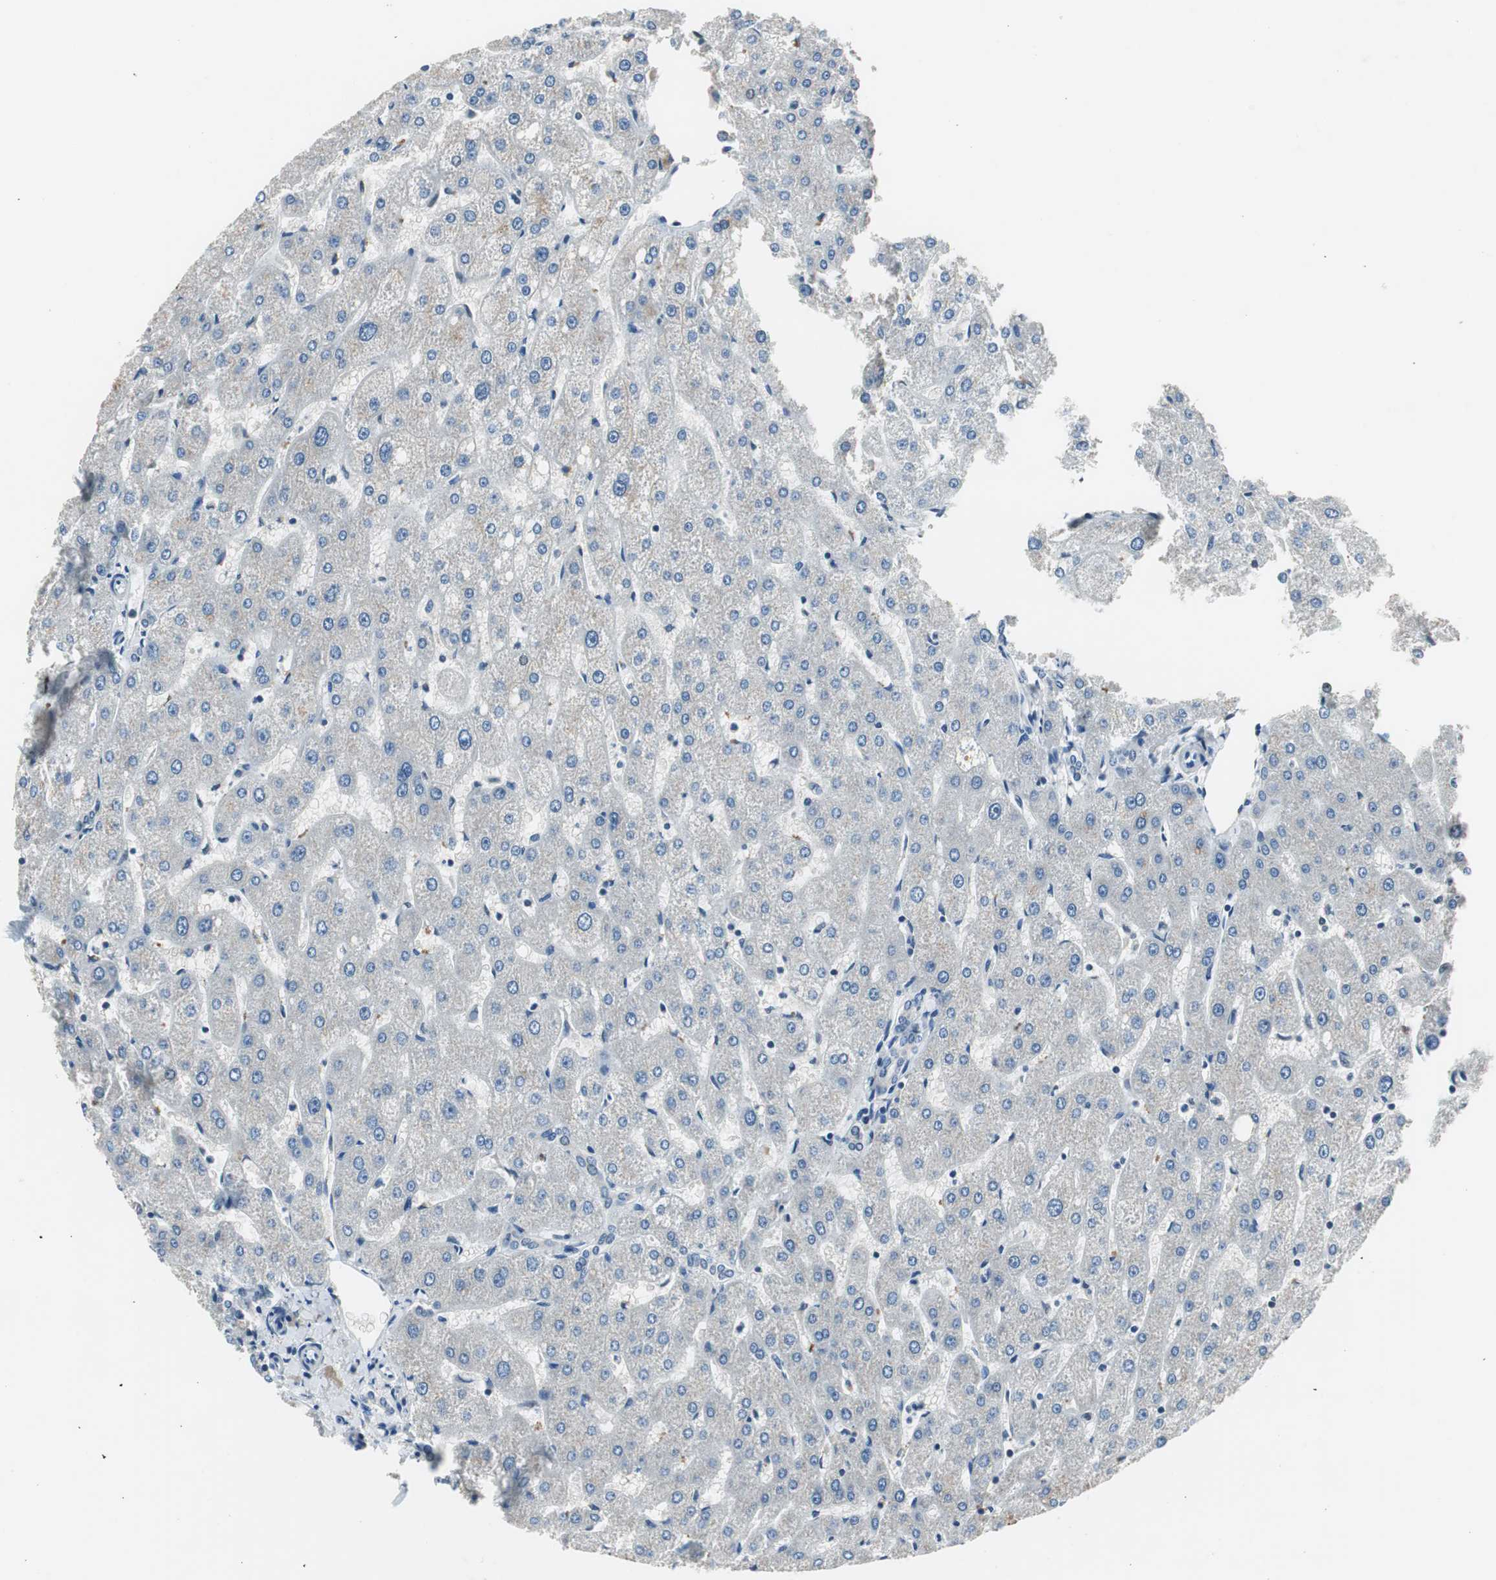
{"staining": {"intensity": "negative", "quantity": "none", "location": "none"}, "tissue": "liver", "cell_type": "Cholangiocytes", "image_type": "normal", "snomed": [{"axis": "morphology", "description": "Normal tissue, NOS"}, {"axis": "topography", "description": "Liver"}], "caption": "This photomicrograph is of normal liver stained with immunohistochemistry (IHC) to label a protein in brown with the nuclei are counter-stained blue. There is no positivity in cholangiocytes.", "gene": "MAFB", "patient": {"sex": "male", "age": 67}}